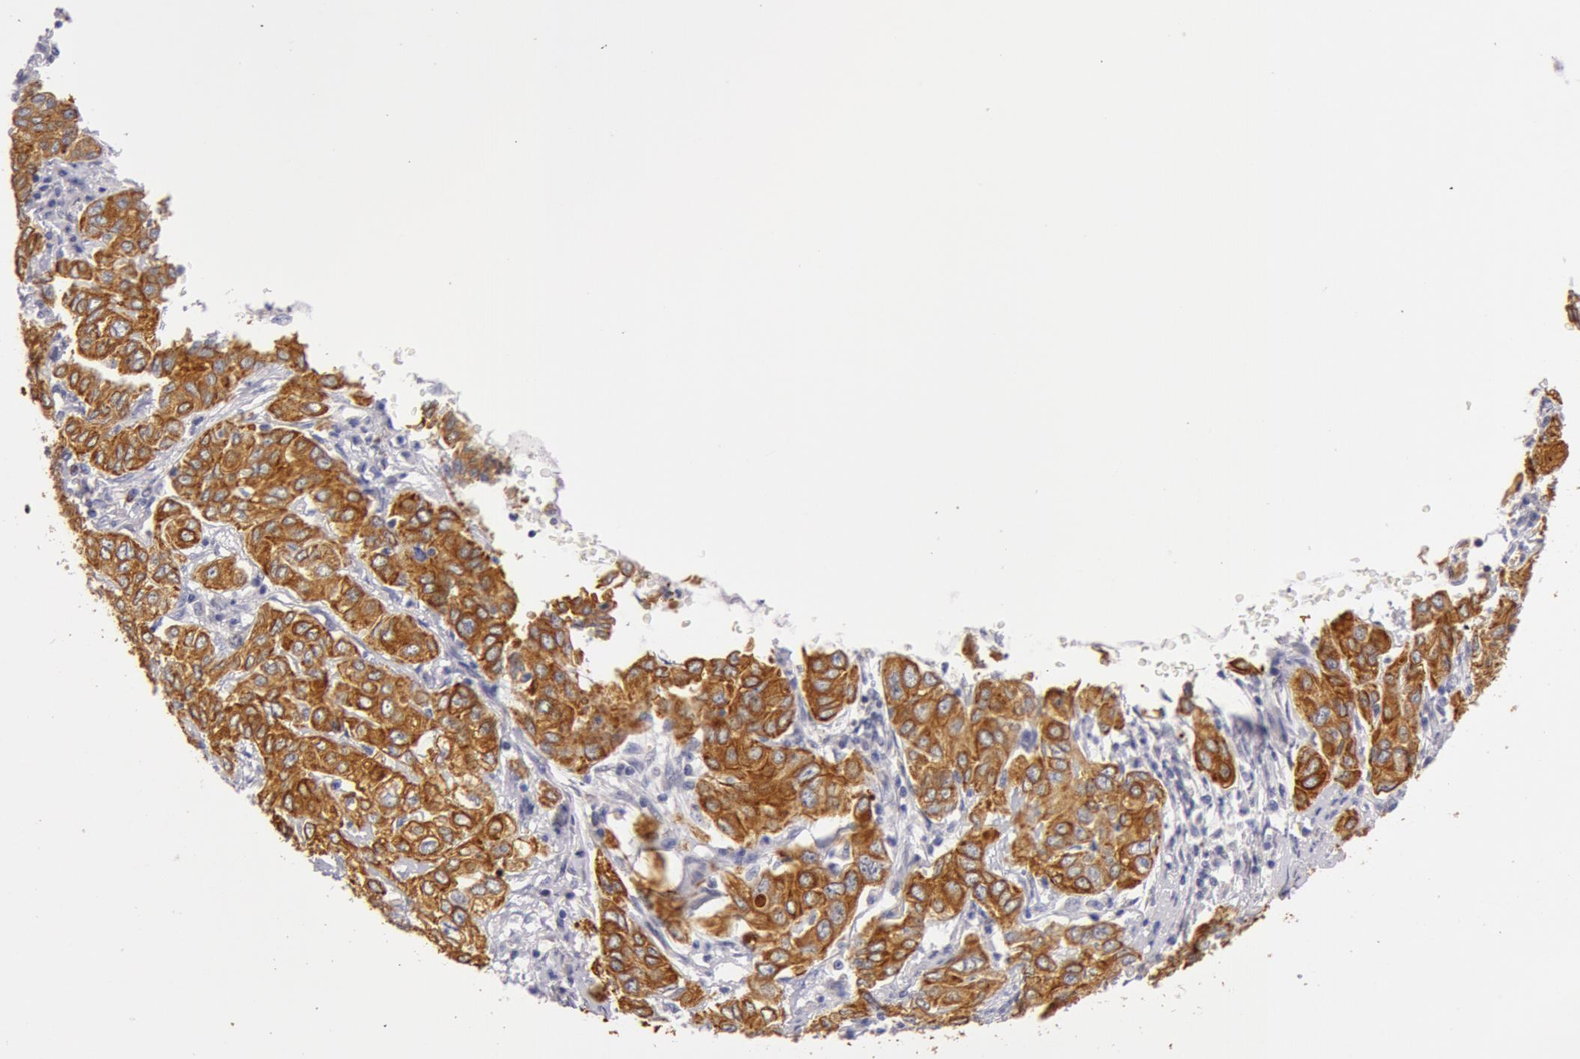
{"staining": {"intensity": "moderate", "quantity": ">75%", "location": "cytoplasmic/membranous"}, "tissue": "cervical cancer", "cell_type": "Tumor cells", "image_type": "cancer", "snomed": [{"axis": "morphology", "description": "Squamous cell carcinoma, NOS"}, {"axis": "topography", "description": "Cervix"}], "caption": "The micrograph shows a brown stain indicating the presence of a protein in the cytoplasmic/membranous of tumor cells in cervical squamous cell carcinoma.", "gene": "KRT18", "patient": {"sex": "female", "age": 38}}